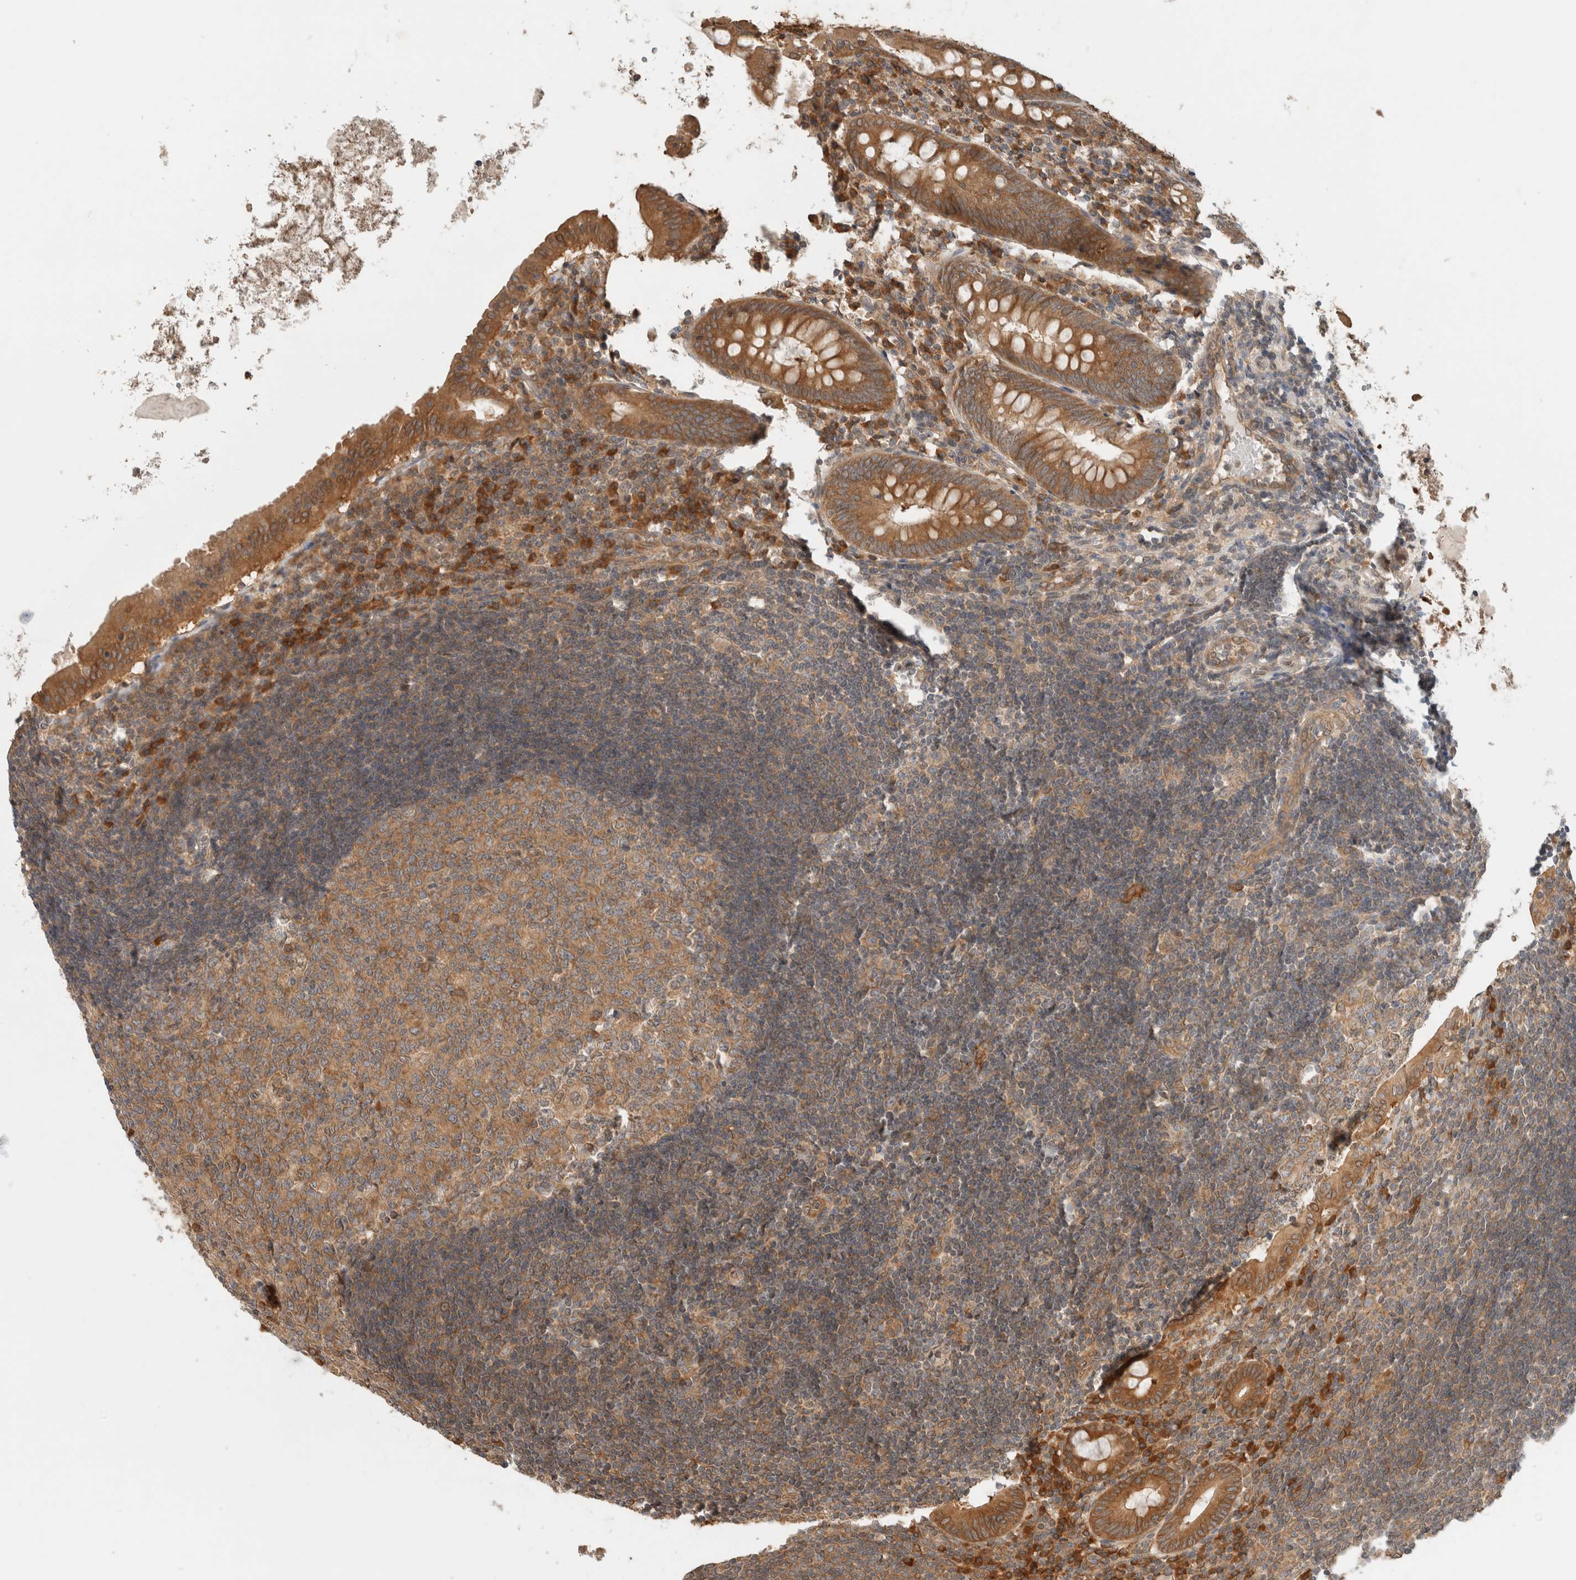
{"staining": {"intensity": "strong", "quantity": ">75%", "location": "cytoplasmic/membranous"}, "tissue": "appendix", "cell_type": "Glandular cells", "image_type": "normal", "snomed": [{"axis": "morphology", "description": "Normal tissue, NOS"}, {"axis": "topography", "description": "Appendix"}], "caption": "Brown immunohistochemical staining in normal human appendix displays strong cytoplasmic/membranous expression in about >75% of glandular cells. The staining is performed using DAB brown chromogen to label protein expression. The nuclei are counter-stained blue using hematoxylin.", "gene": "ARFGEF2", "patient": {"sex": "female", "age": 54}}